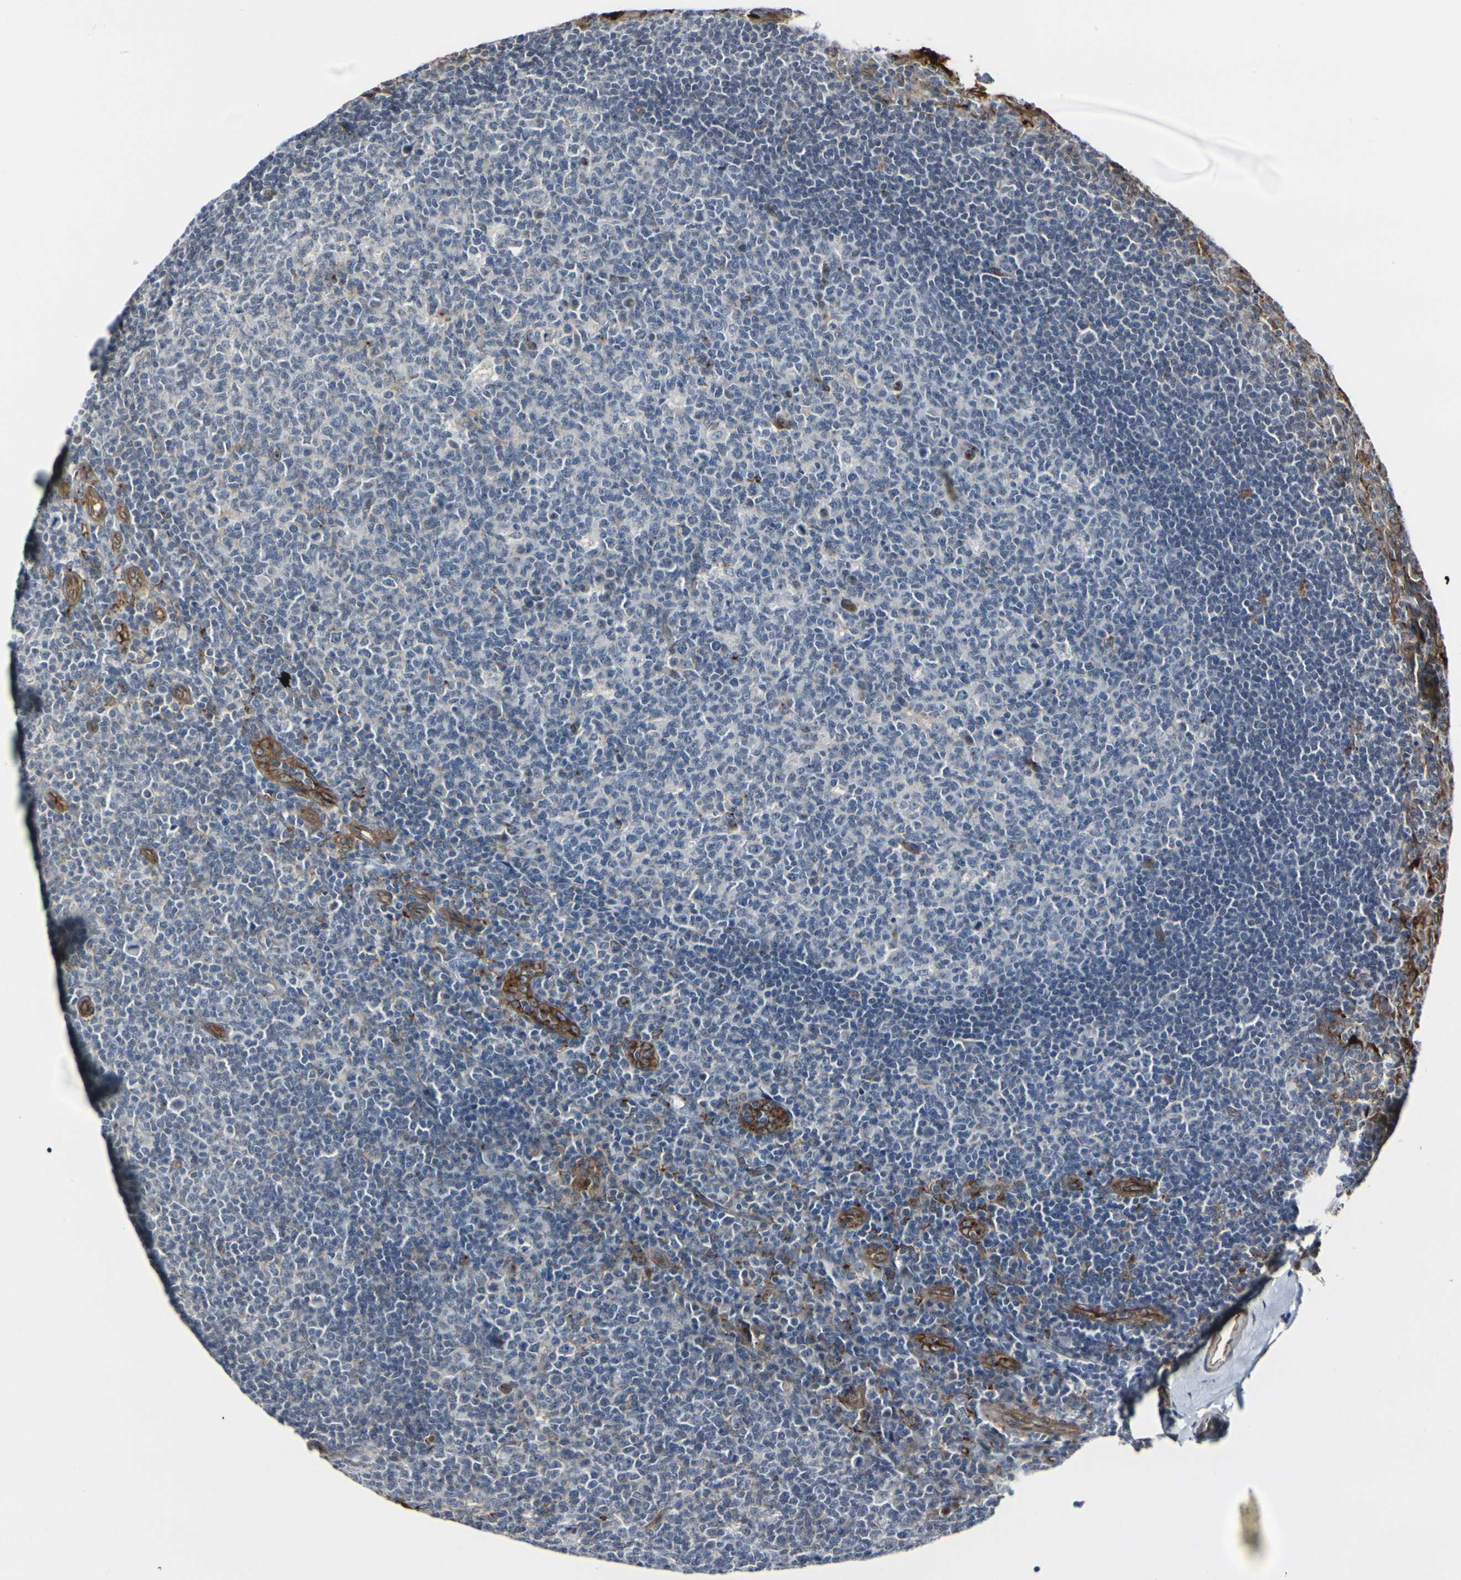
{"staining": {"intensity": "negative", "quantity": "none", "location": "none"}, "tissue": "tonsil", "cell_type": "Germinal center cells", "image_type": "normal", "snomed": [{"axis": "morphology", "description": "Normal tissue, NOS"}, {"axis": "topography", "description": "Tonsil"}], "caption": "An immunohistochemistry (IHC) histopathology image of benign tonsil is shown. There is no staining in germinal center cells of tonsil. The staining is performed using DAB (3,3'-diaminobenzidine) brown chromogen with nuclei counter-stained in using hematoxylin.", "gene": "MYOF", "patient": {"sex": "male", "age": 17}}